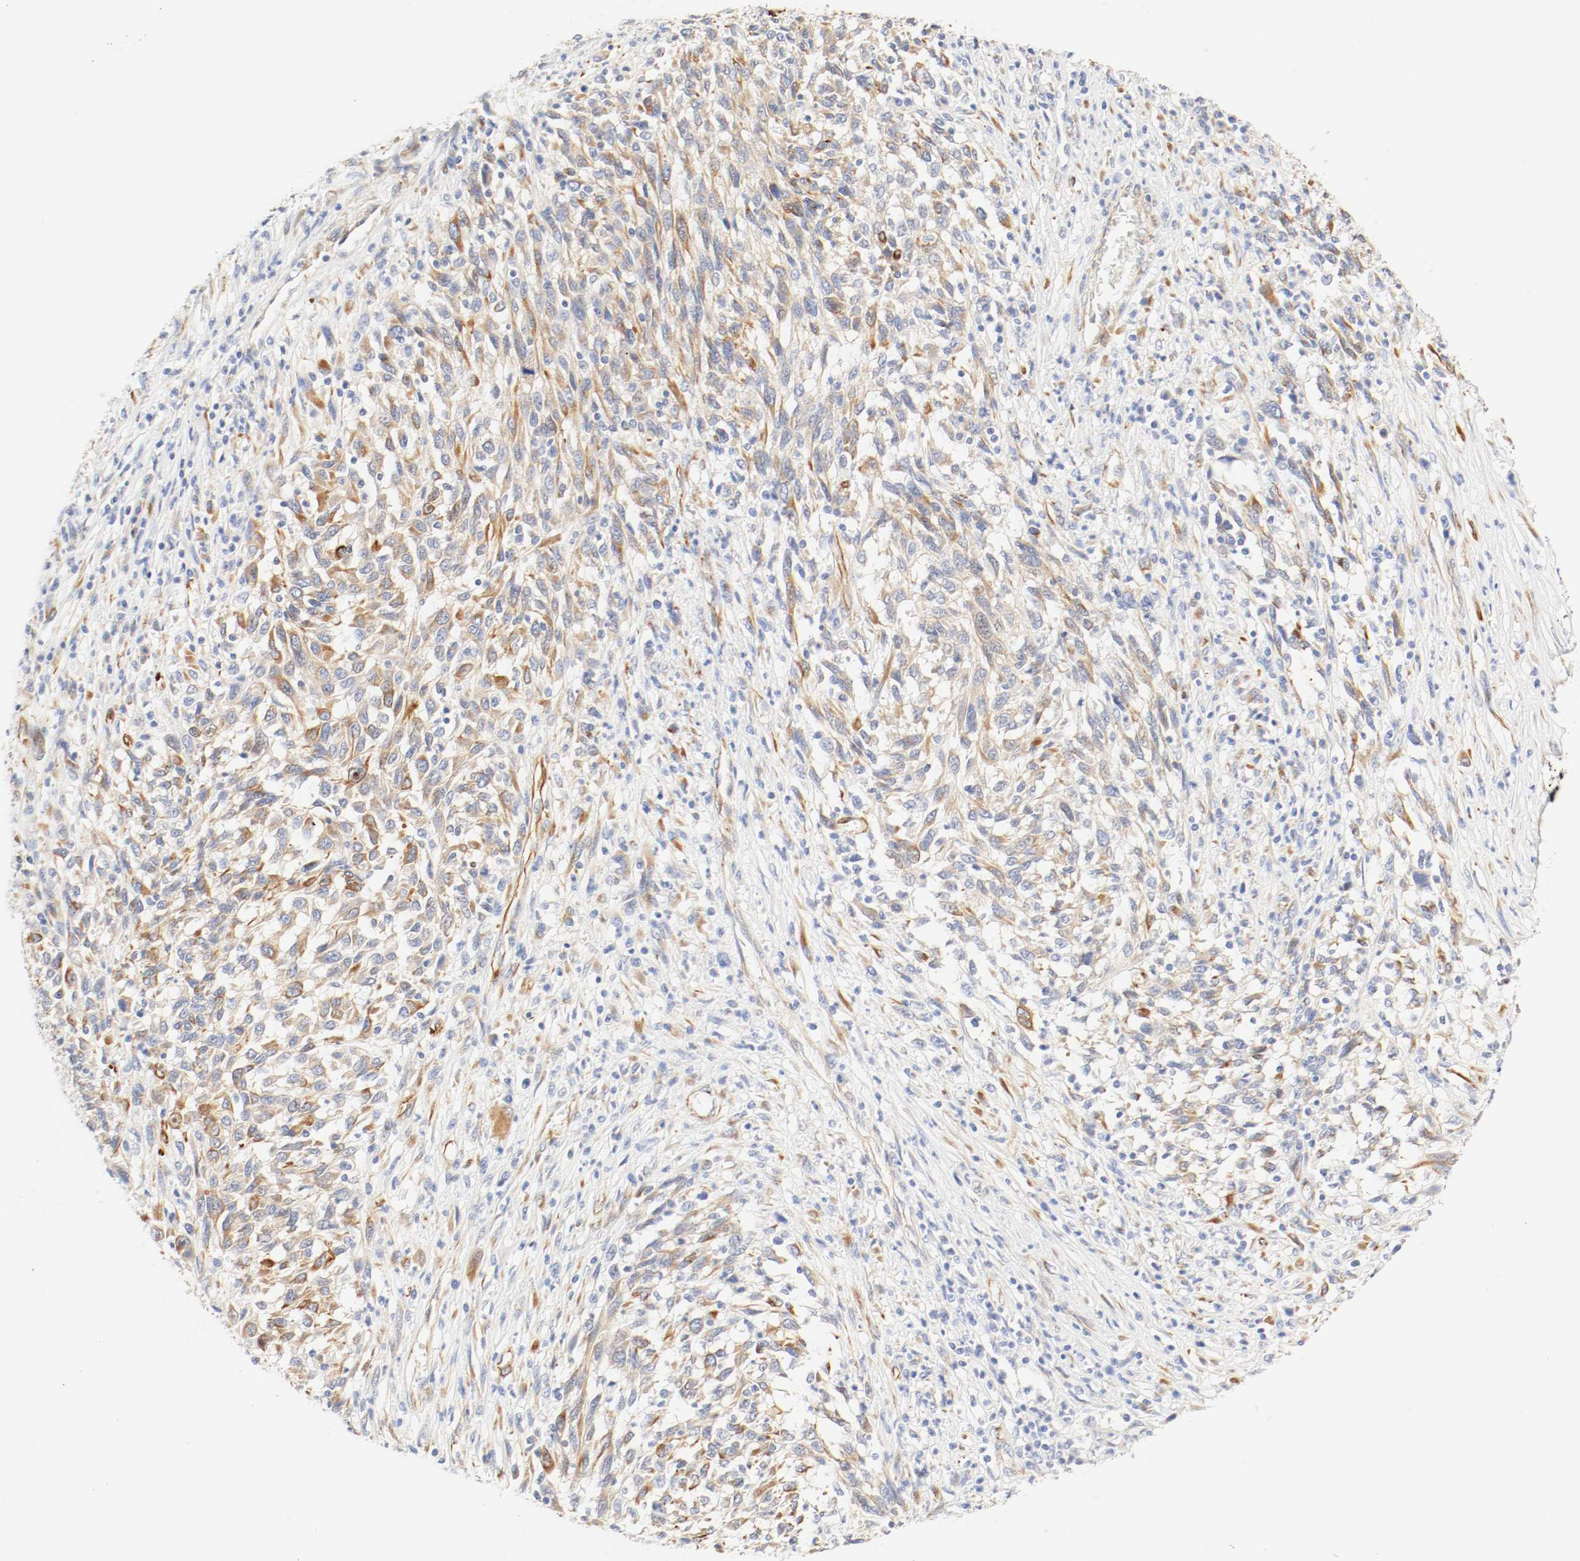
{"staining": {"intensity": "strong", "quantity": ">75%", "location": "cytoplasmic/membranous"}, "tissue": "melanoma", "cell_type": "Tumor cells", "image_type": "cancer", "snomed": [{"axis": "morphology", "description": "Malignant melanoma, Metastatic site"}, {"axis": "topography", "description": "Lymph node"}], "caption": "A photomicrograph of human malignant melanoma (metastatic site) stained for a protein shows strong cytoplasmic/membranous brown staining in tumor cells. (DAB IHC, brown staining for protein, blue staining for nuclei).", "gene": "GIT1", "patient": {"sex": "male", "age": 61}}